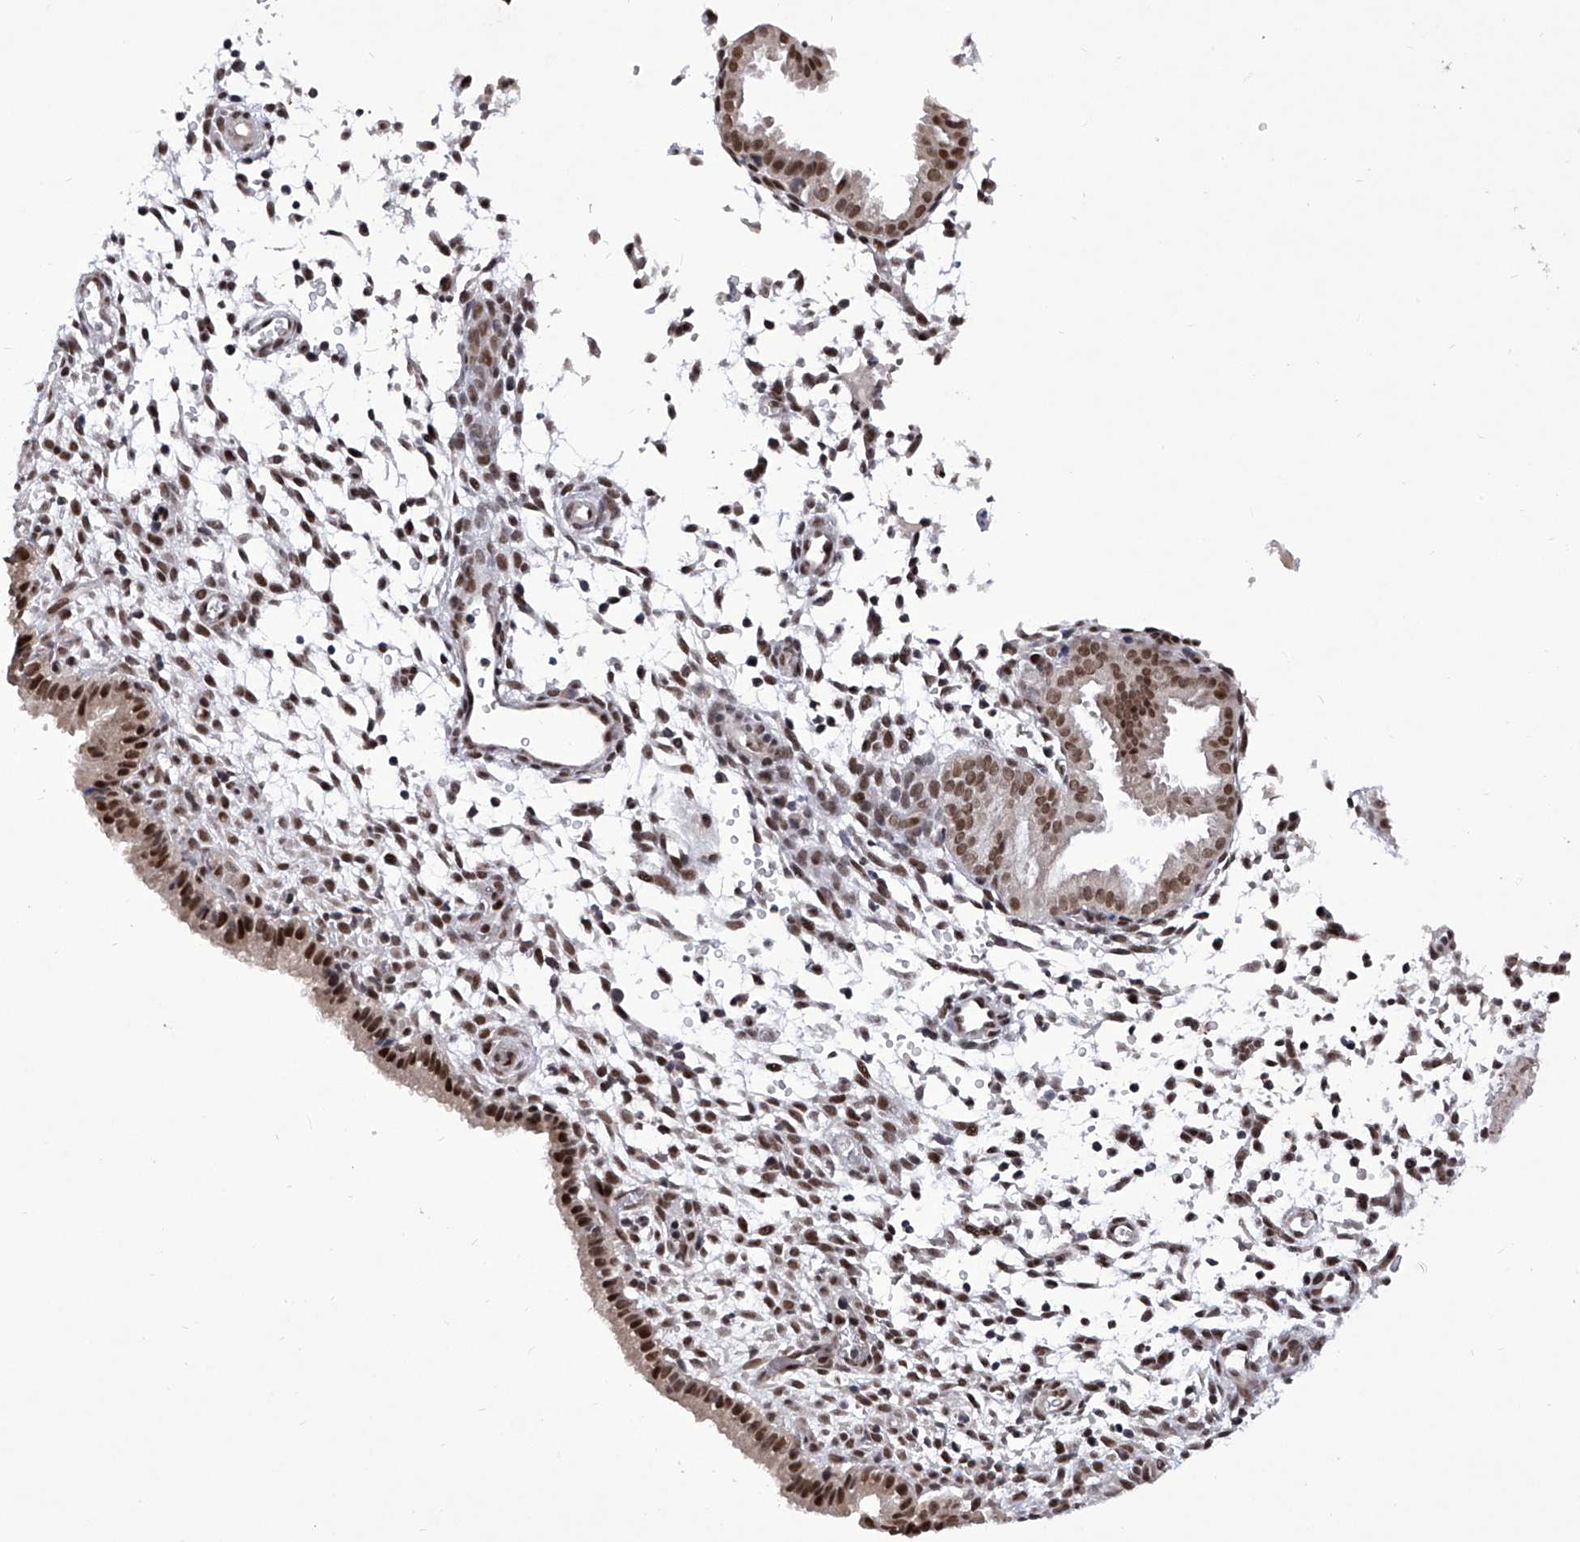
{"staining": {"intensity": "moderate", "quantity": "<25%", "location": "nuclear"}, "tissue": "endometrium", "cell_type": "Cells in endometrial stroma", "image_type": "normal", "snomed": [{"axis": "morphology", "description": "Normal tissue, NOS"}, {"axis": "topography", "description": "Endometrium"}], "caption": "Immunohistochemistry of unremarkable human endometrium exhibits low levels of moderate nuclear expression in about <25% of cells in endometrial stroma.", "gene": "RAD54L", "patient": {"sex": "female", "age": 33}}